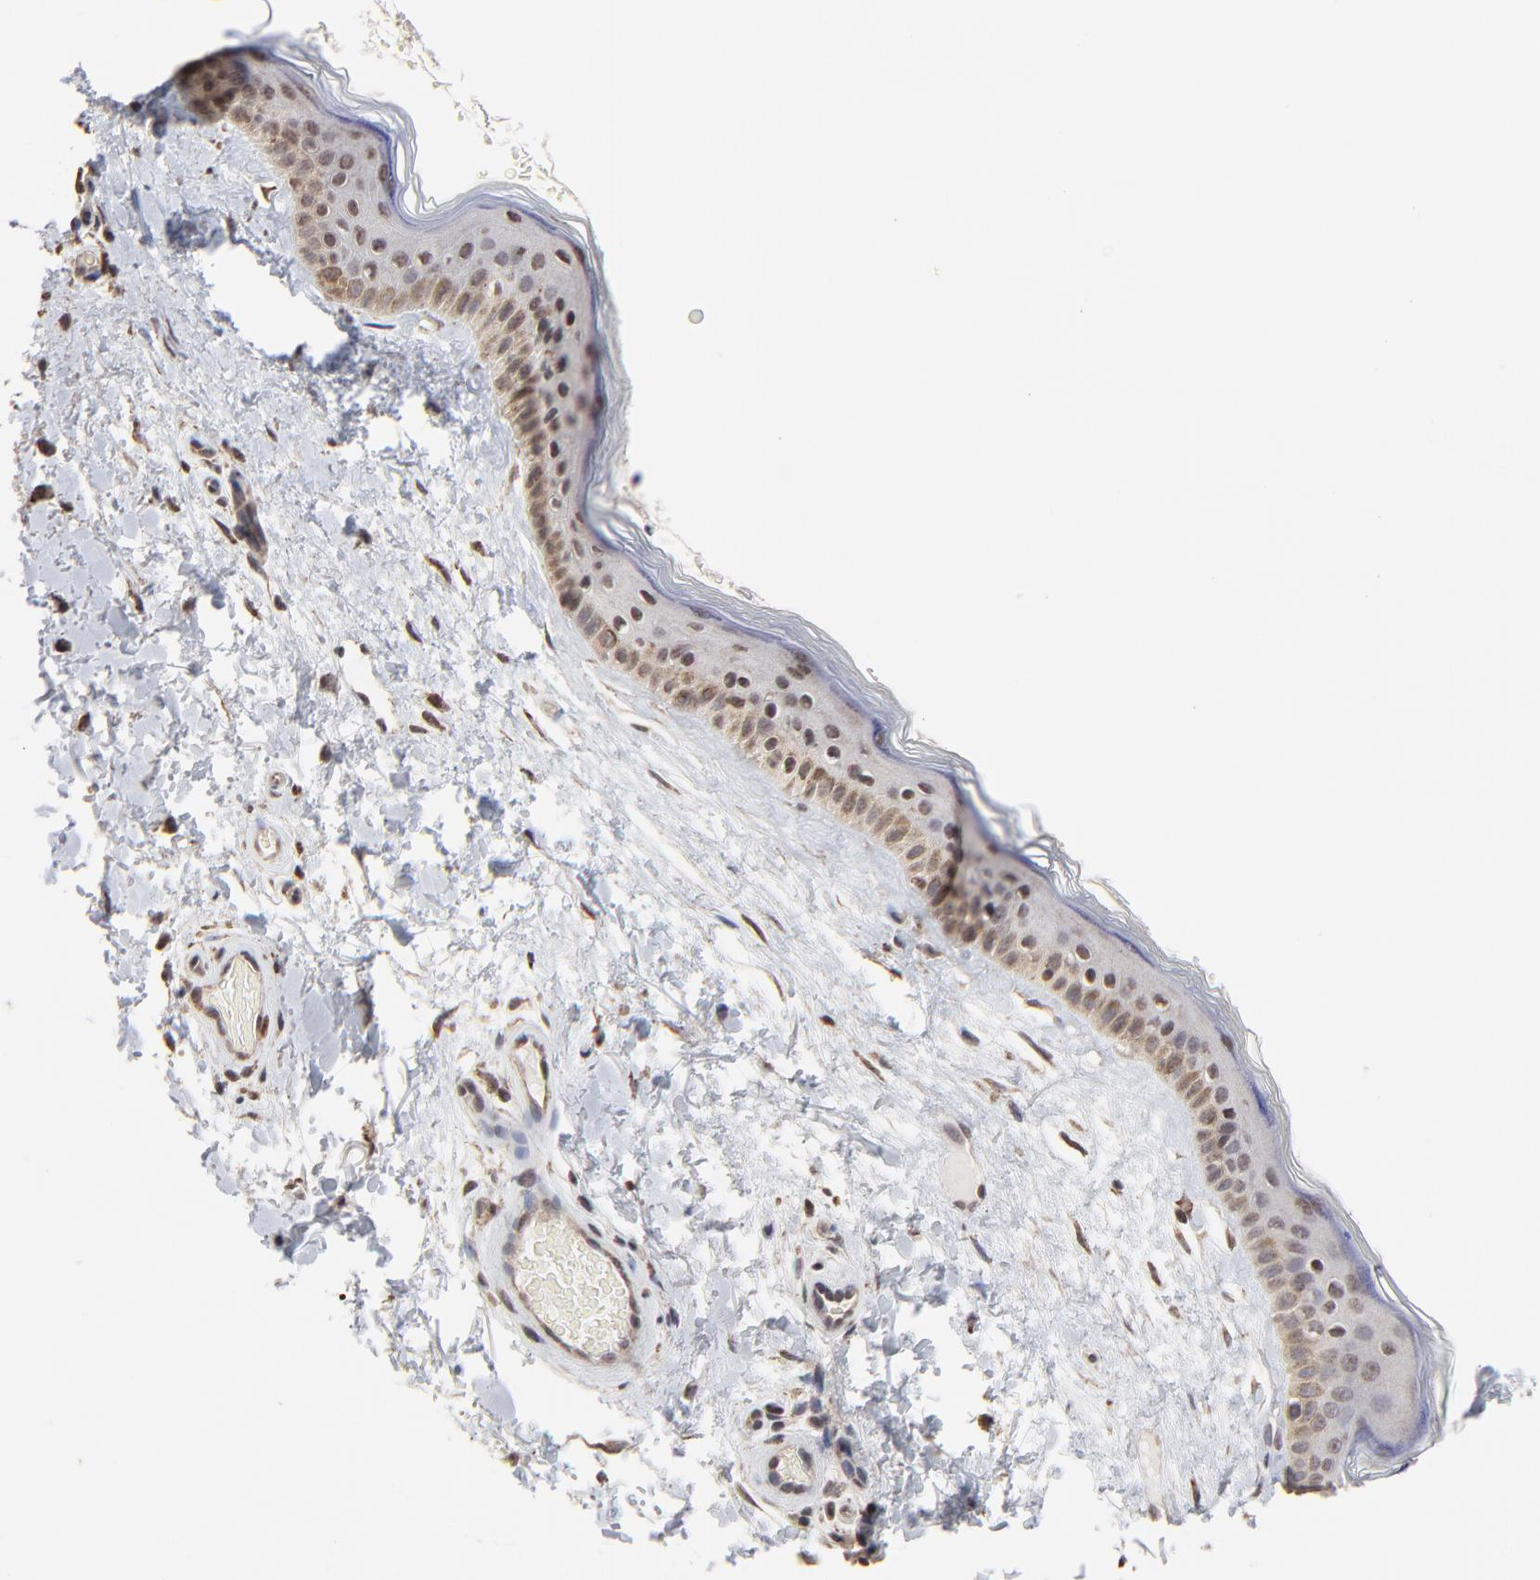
{"staining": {"intensity": "moderate", "quantity": ">75%", "location": "cytoplasmic/membranous,nuclear"}, "tissue": "skin", "cell_type": "Fibroblasts", "image_type": "normal", "snomed": [{"axis": "morphology", "description": "Normal tissue, NOS"}, {"axis": "topography", "description": "Skin"}], "caption": "Protein analysis of benign skin exhibits moderate cytoplasmic/membranous,nuclear expression in approximately >75% of fibroblasts. The protein of interest is shown in brown color, while the nuclei are stained blue.", "gene": "CHM", "patient": {"sex": "male", "age": 63}}